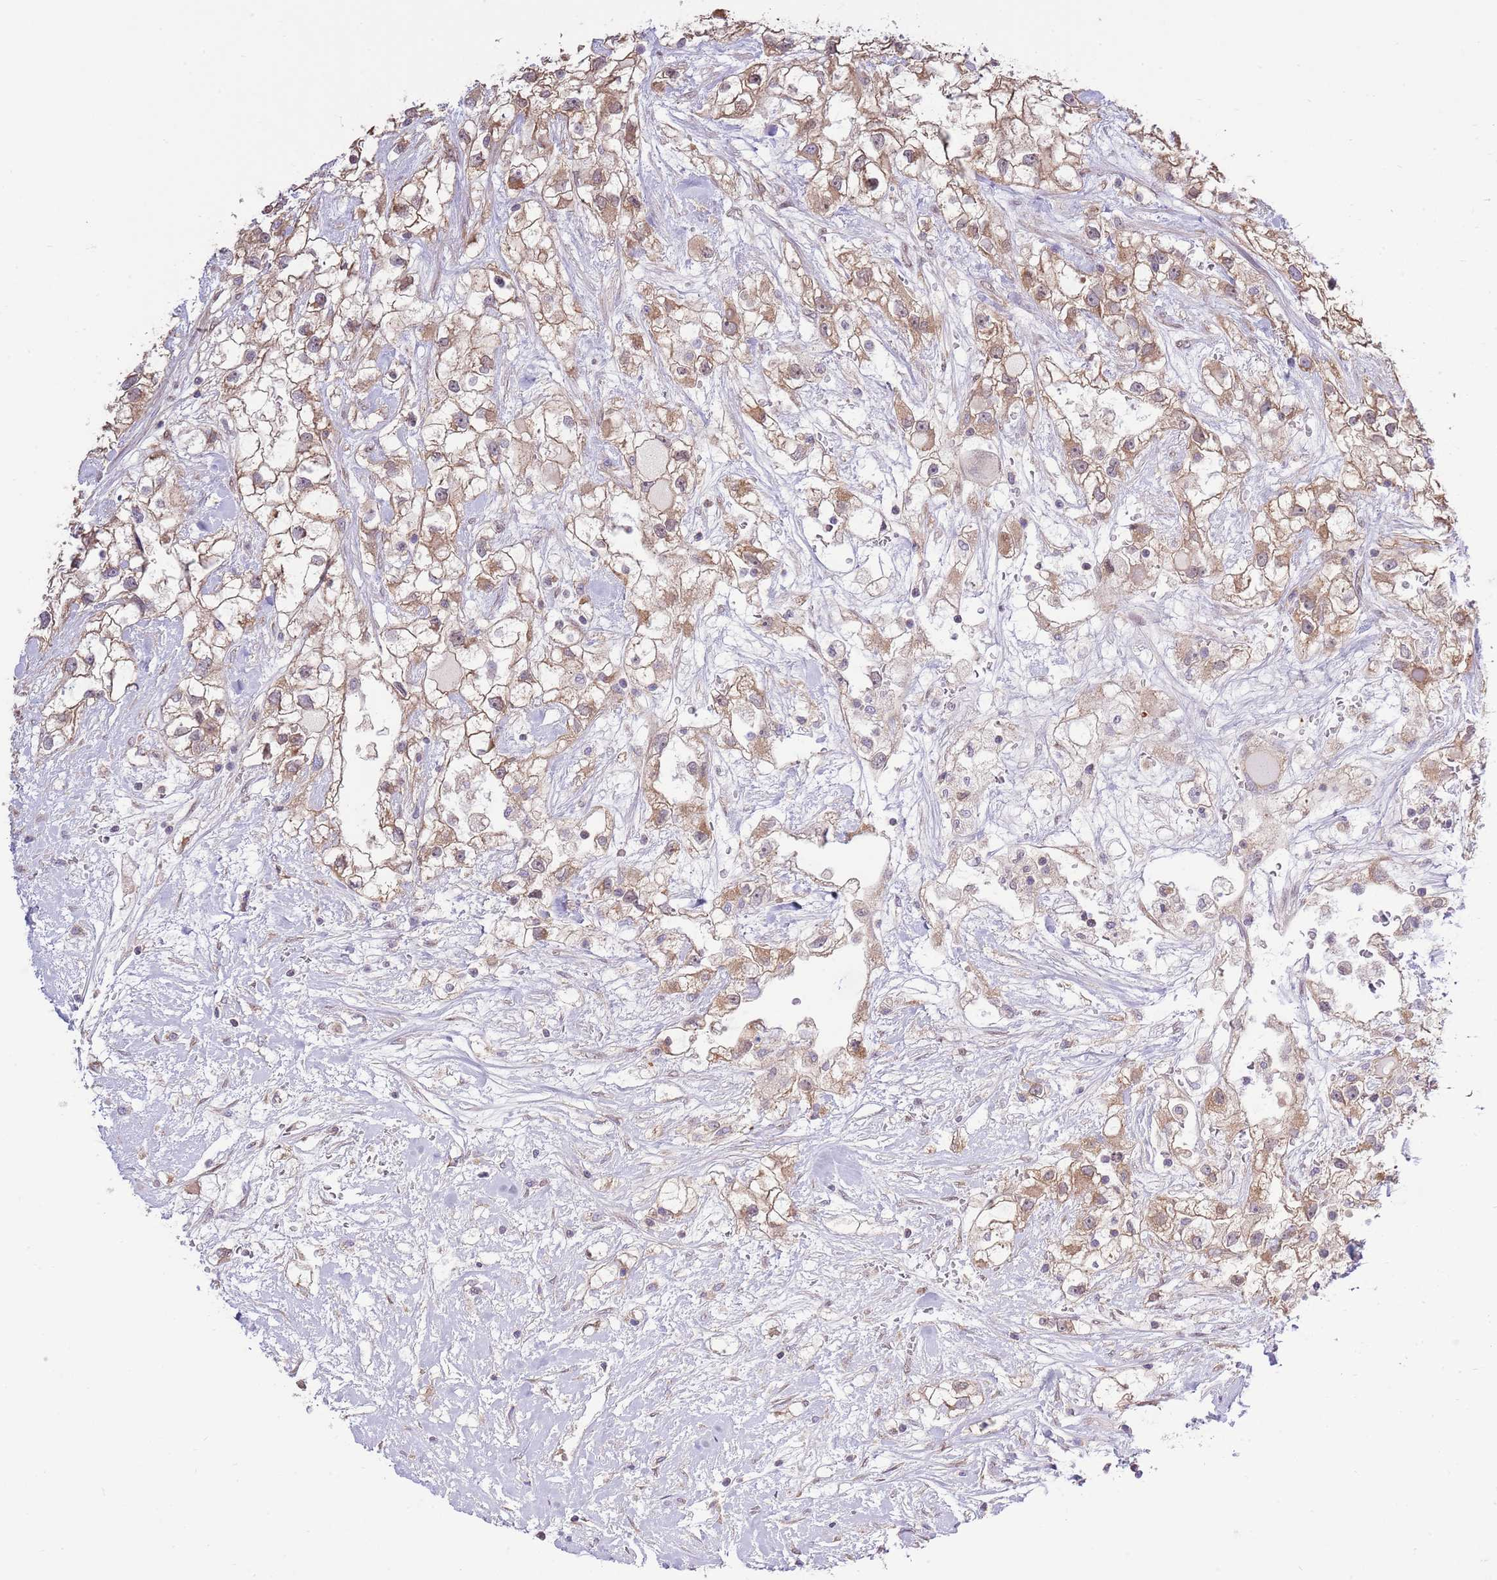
{"staining": {"intensity": "weak", "quantity": ">75%", "location": "cytoplasmic/membranous"}, "tissue": "renal cancer", "cell_type": "Tumor cells", "image_type": "cancer", "snomed": [{"axis": "morphology", "description": "Adenocarcinoma, NOS"}, {"axis": "topography", "description": "Kidney"}], "caption": "Human adenocarcinoma (renal) stained with a brown dye displays weak cytoplasmic/membranous positive expression in approximately >75% of tumor cells.", "gene": "ARL2BP", "patient": {"sex": "male", "age": 59}}